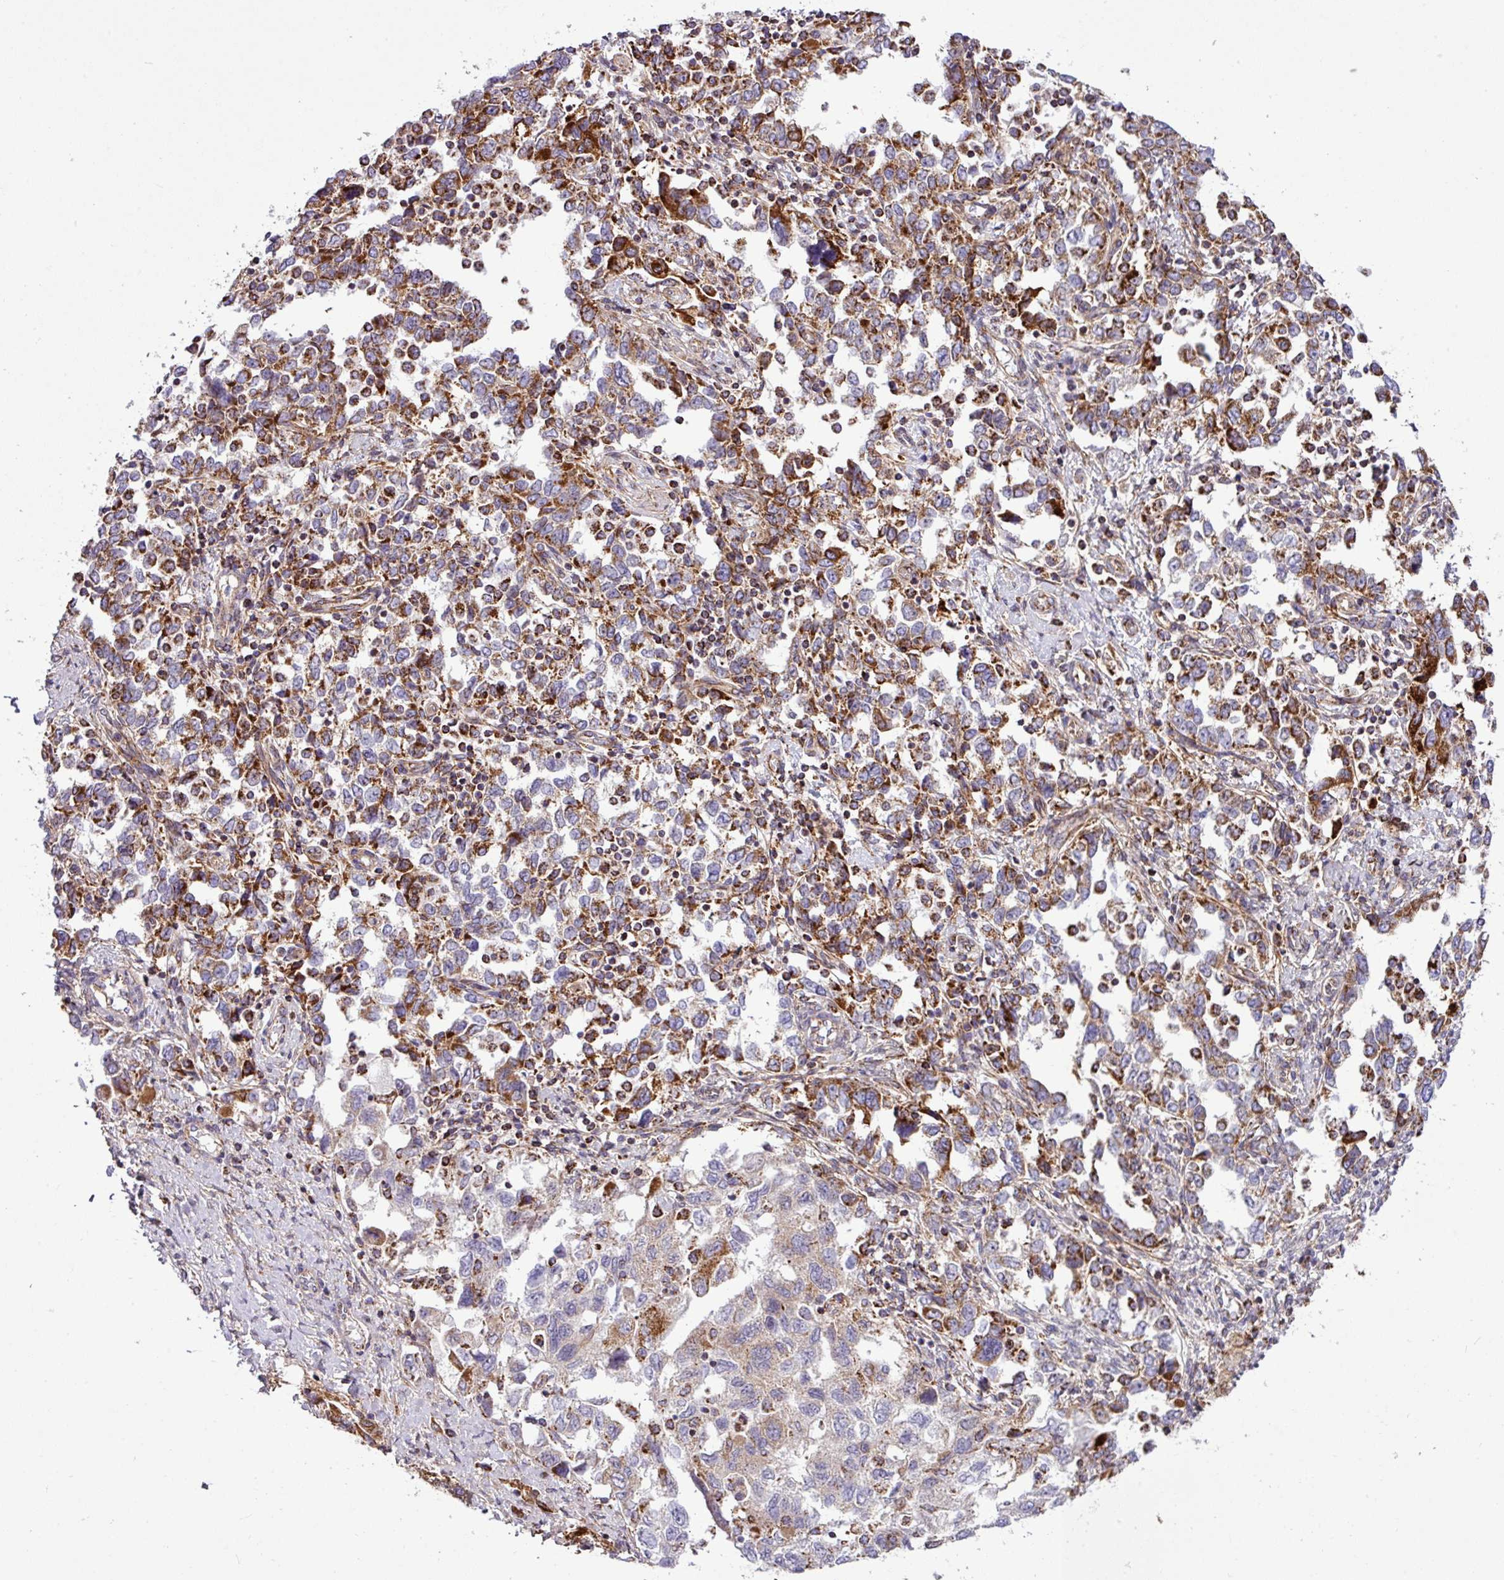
{"staining": {"intensity": "strong", "quantity": "25%-75%", "location": "cytoplasmic/membranous"}, "tissue": "ovarian cancer", "cell_type": "Tumor cells", "image_type": "cancer", "snomed": [{"axis": "morphology", "description": "Carcinoma, NOS"}, {"axis": "morphology", "description": "Cystadenocarcinoma, serous, NOS"}, {"axis": "topography", "description": "Ovary"}], "caption": "This image exhibits IHC staining of ovarian cancer (carcinoma), with high strong cytoplasmic/membranous expression in approximately 25%-75% of tumor cells.", "gene": "ZNF569", "patient": {"sex": "female", "age": 69}}